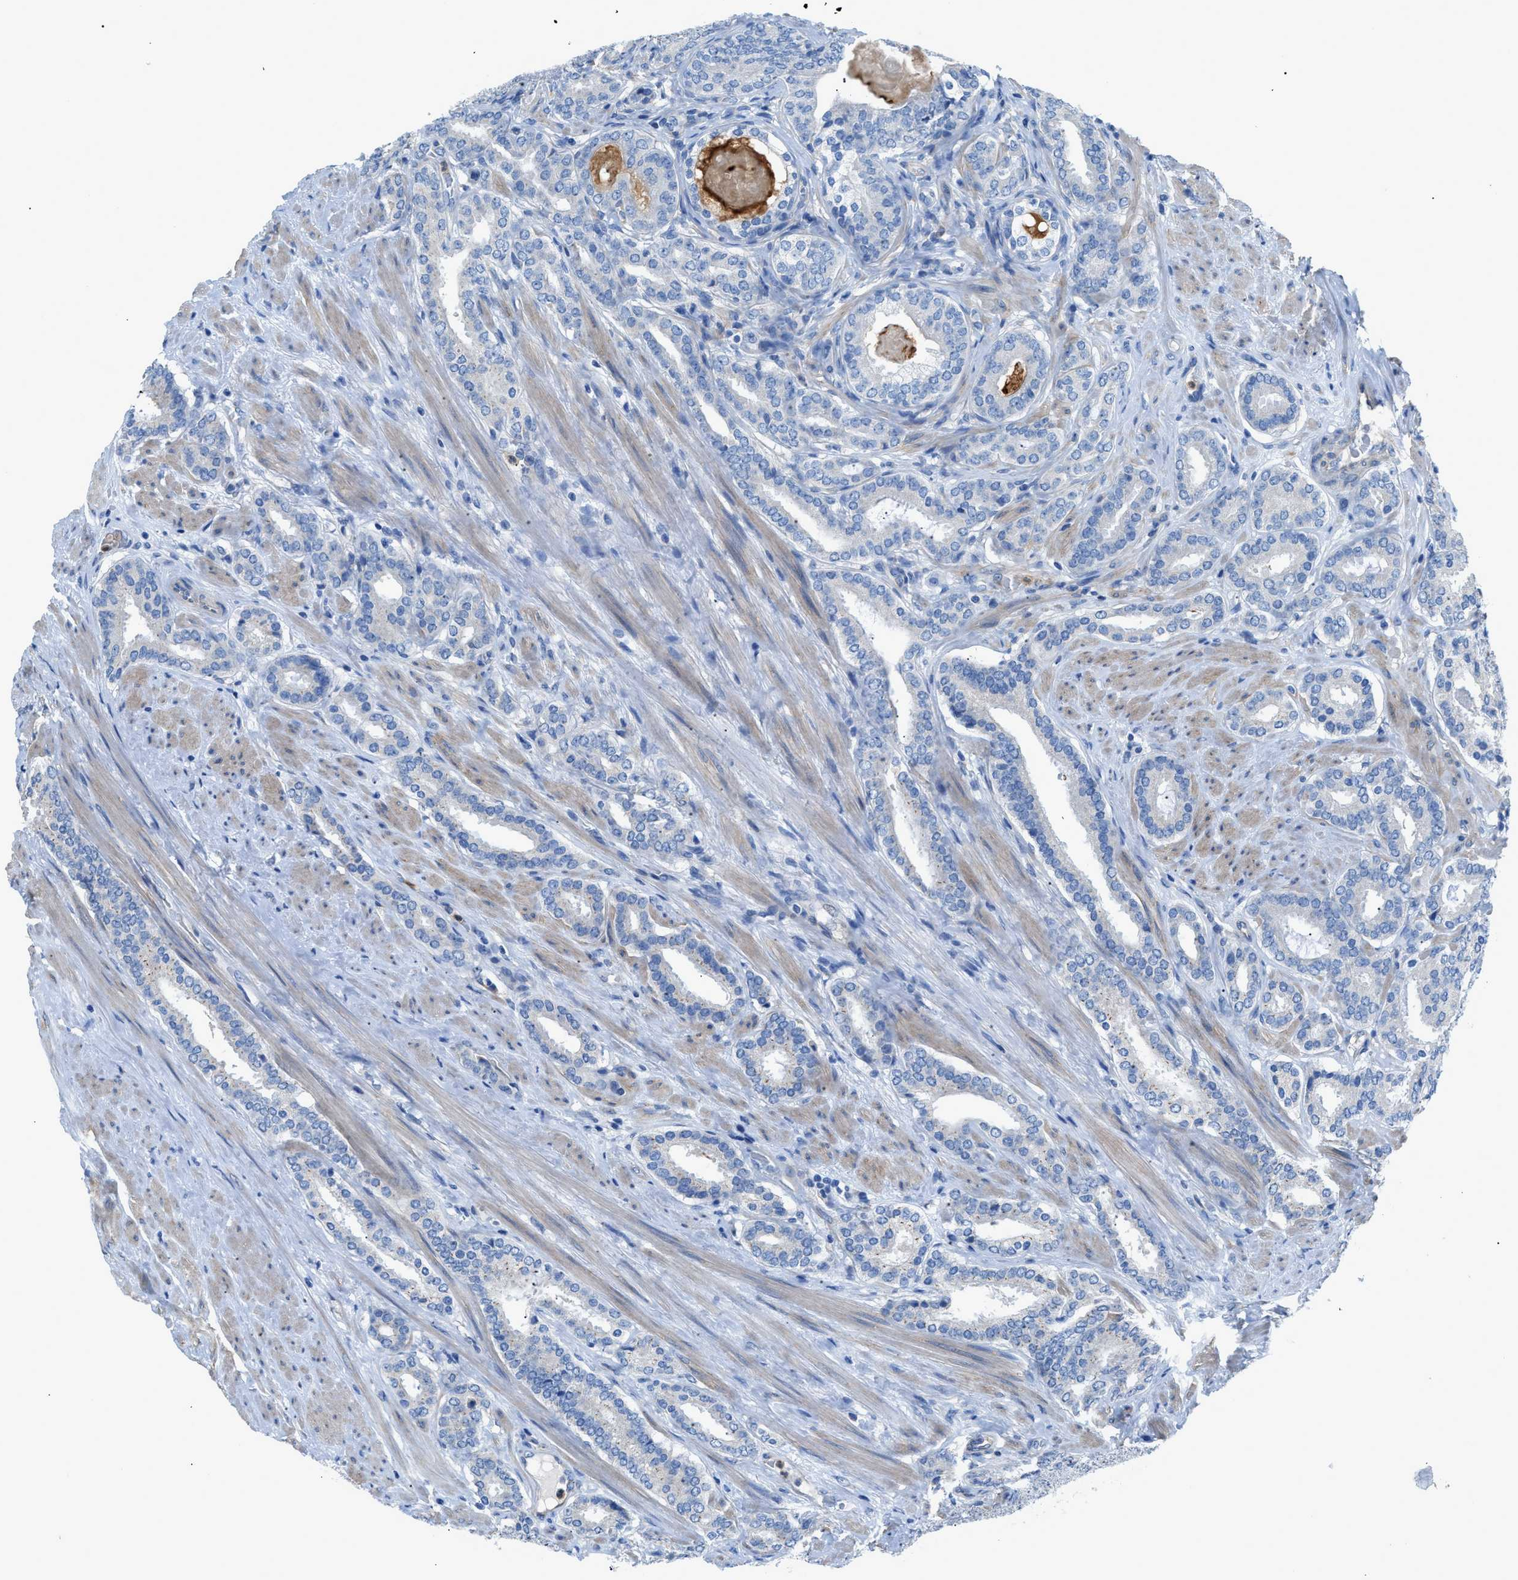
{"staining": {"intensity": "negative", "quantity": "none", "location": "none"}, "tissue": "prostate cancer", "cell_type": "Tumor cells", "image_type": "cancer", "snomed": [{"axis": "morphology", "description": "Adenocarcinoma, Low grade"}, {"axis": "topography", "description": "Prostate"}], "caption": "The photomicrograph shows no staining of tumor cells in prostate adenocarcinoma (low-grade). The staining is performed using DAB (3,3'-diaminobenzidine) brown chromogen with nuclei counter-stained in using hematoxylin.", "gene": "ITPR1", "patient": {"sex": "male", "age": 69}}